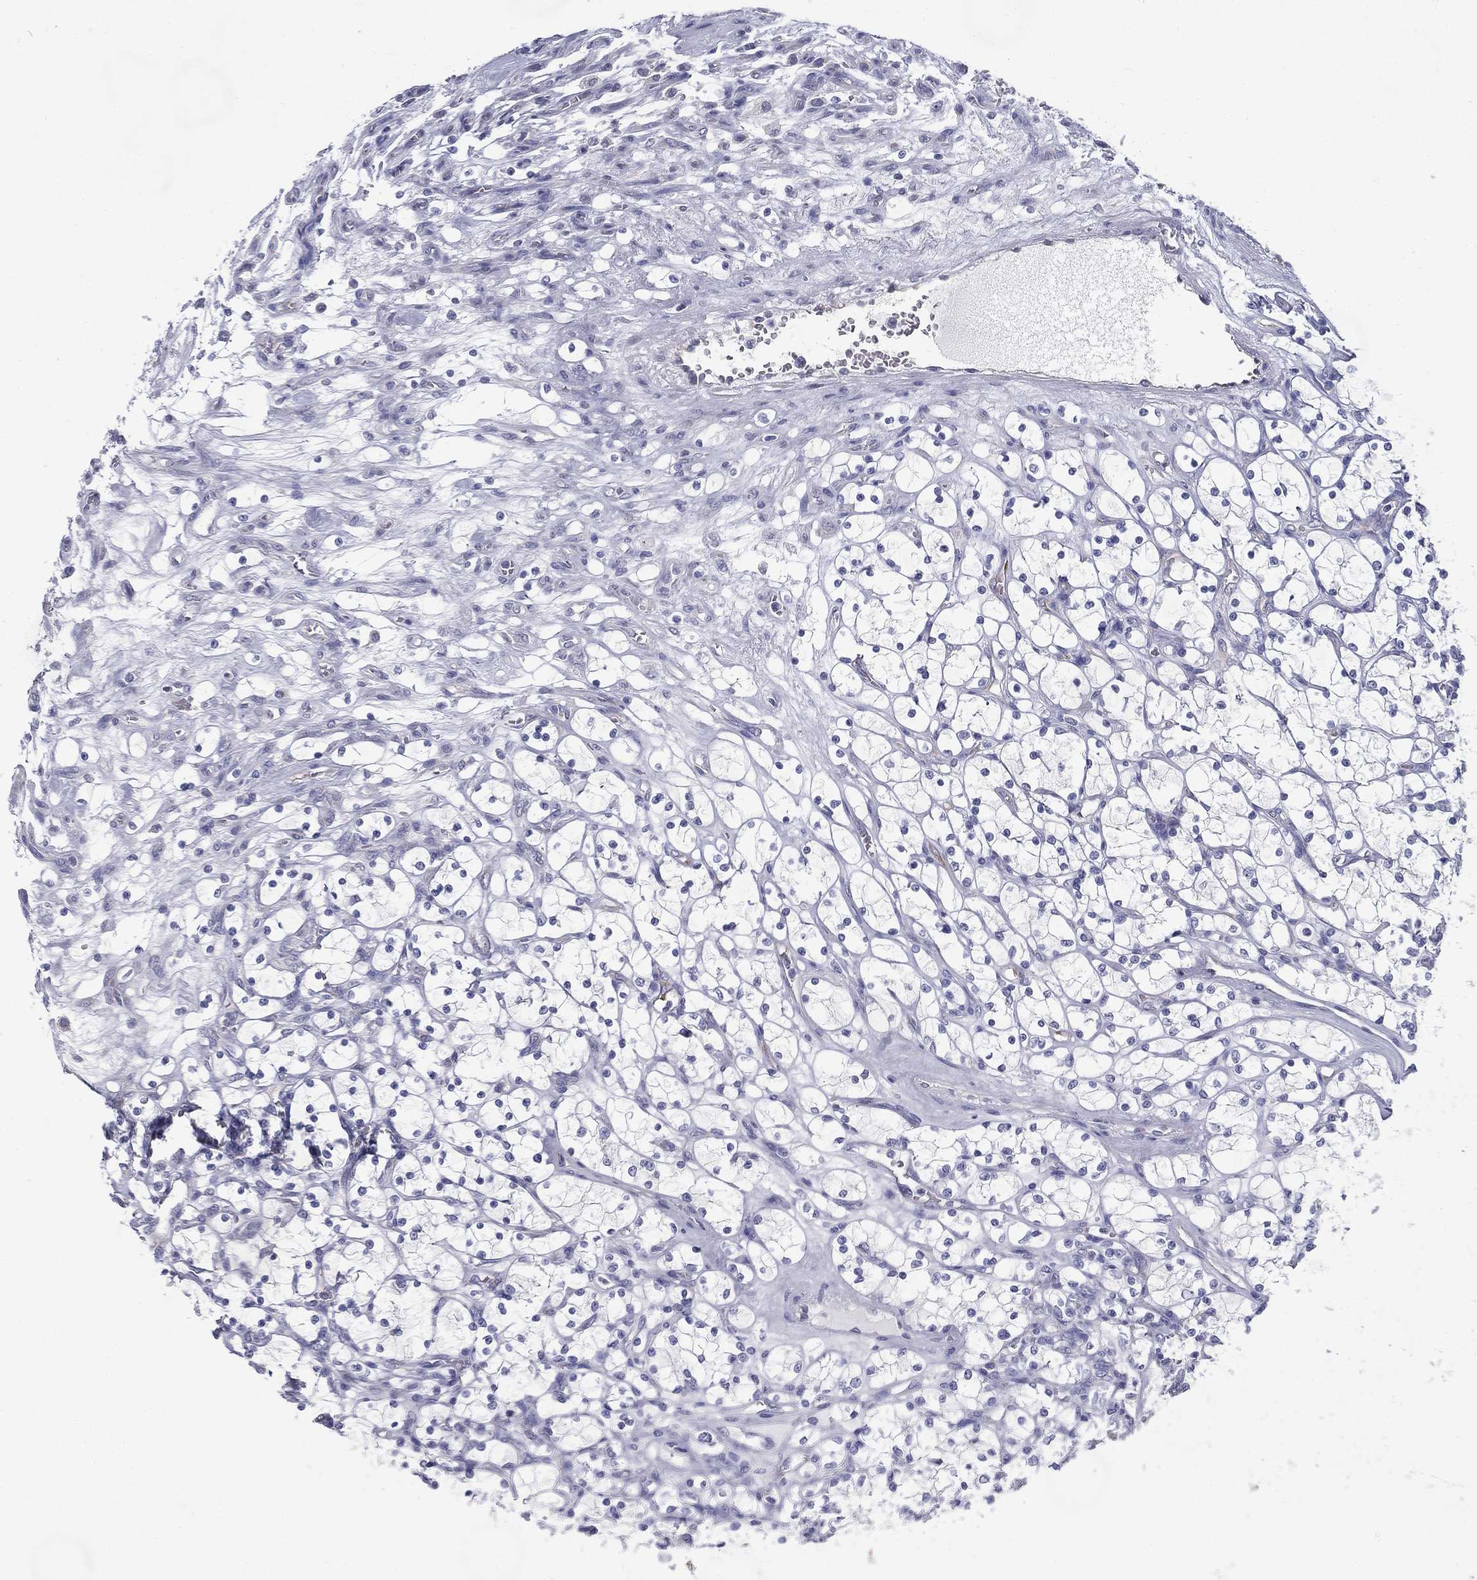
{"staining": {"intensity": "negative", "quantity": "none", "location": "none"}, "tissue": "renal cancer", "cell_type": "Tumor cells", "image_type": "cancer", "snomed": [{"axis": "morphology", "description": "Adenocarcinoma, NOS"}, {"axis": "topography", "description": "Kidney"}], "caption": "Adenocarcinoma (renal) was stained to show a protein in brown. There is no significant staining in tumor cells. Nuclei are stained in blue.", "gene": "C19orf18", "patient": {"sex": "female", "age": 69}}